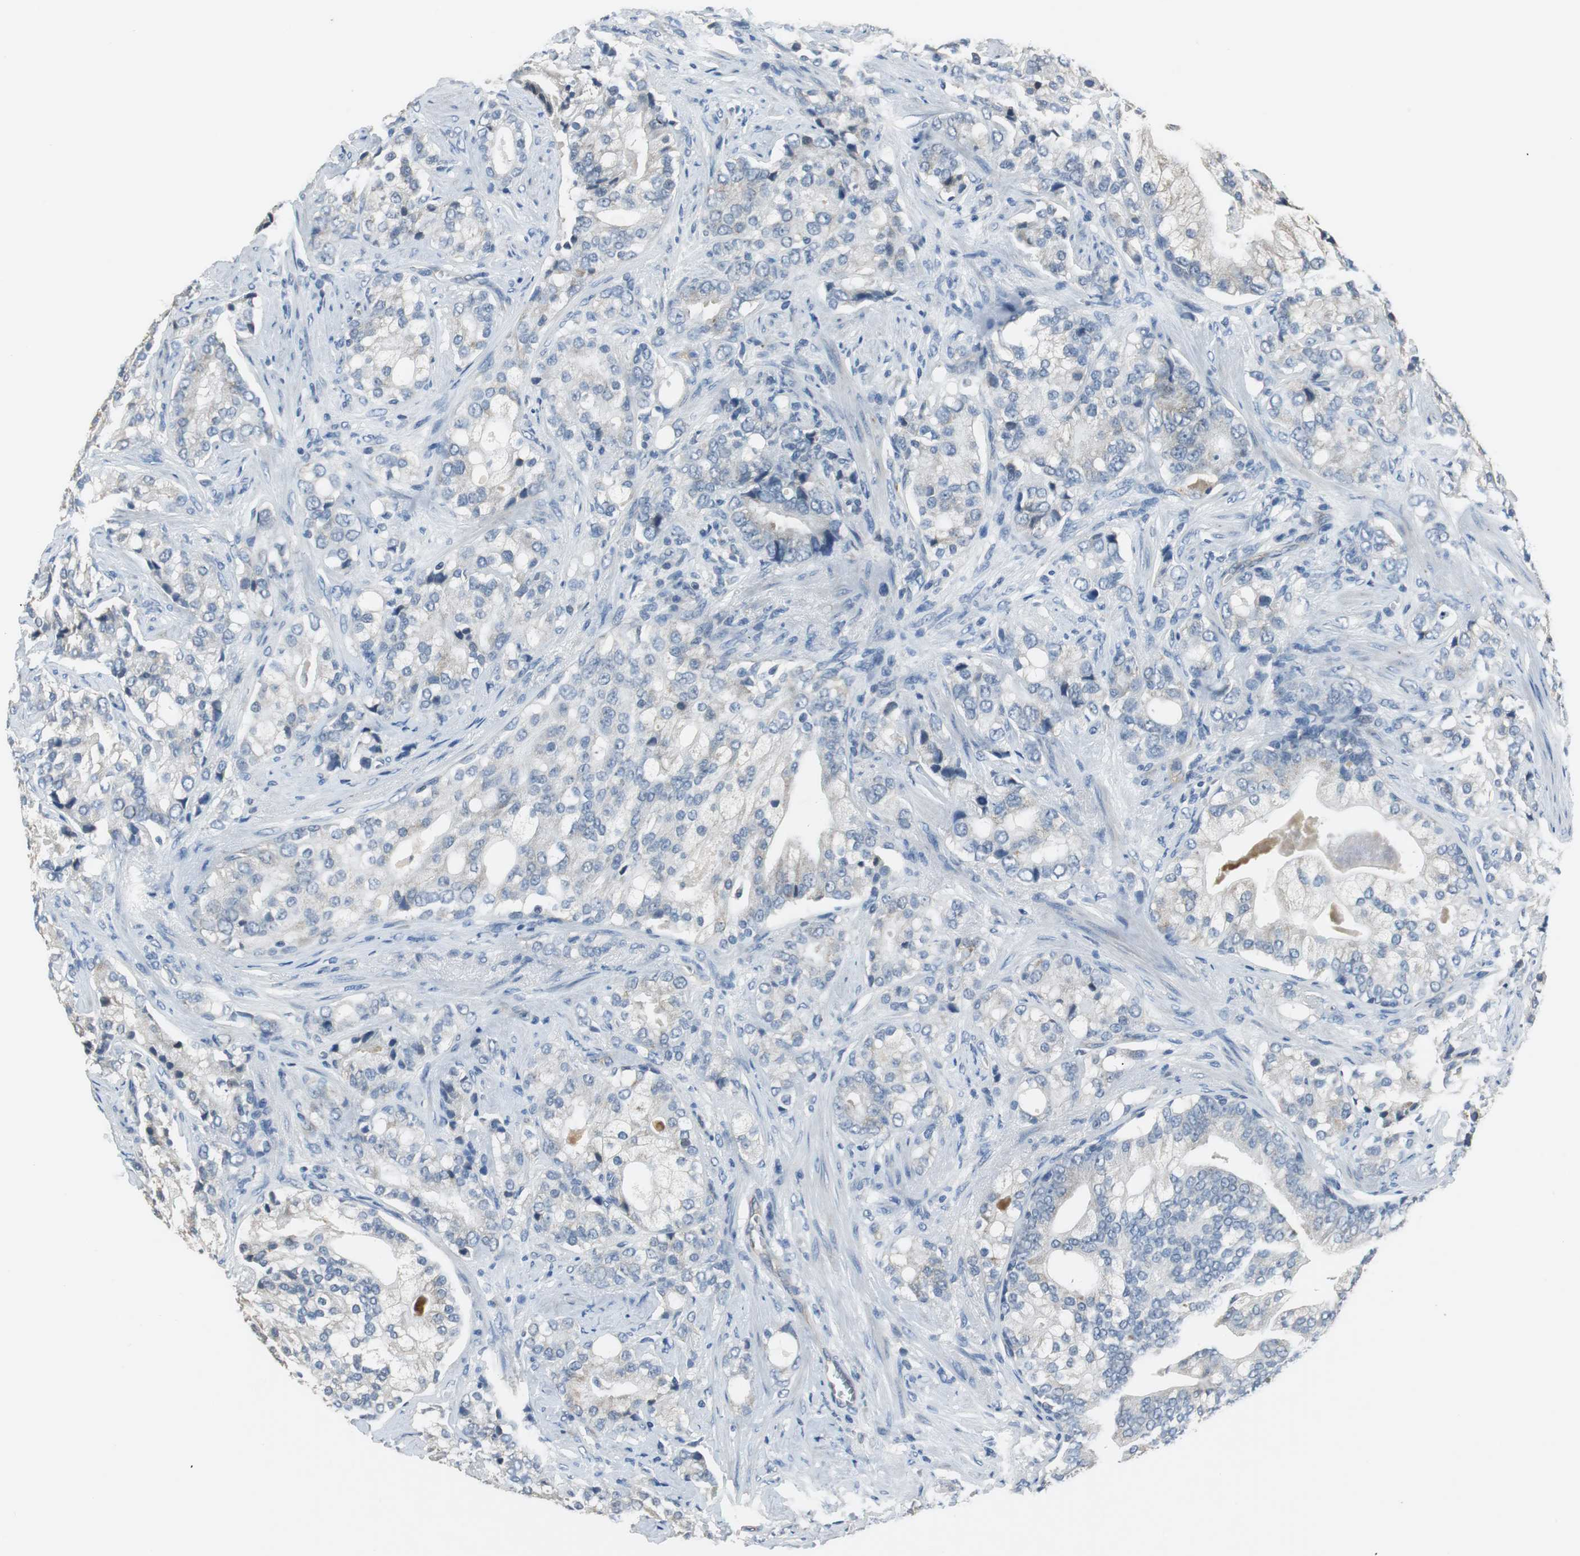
{"staining": {"intensity": "negative", "quantity": "none", "location": "none"}, "tissue": "prostate cancer", "cell_type": "Tumor cells", "image_type": "cancer", "snomed": [{"axis": "morphology", "description": "Adenocarcinoma, Low grade"}, {"axis": "topography", "description": "Prostate"}], "caption": "IHC photomicrograph of prostate low-grade adenocarcinoma stained for a protein (brown), which displays no staining in tumor cells.", "gene": "MTIF2", "patient": {"sex": "male", "age": 58}}